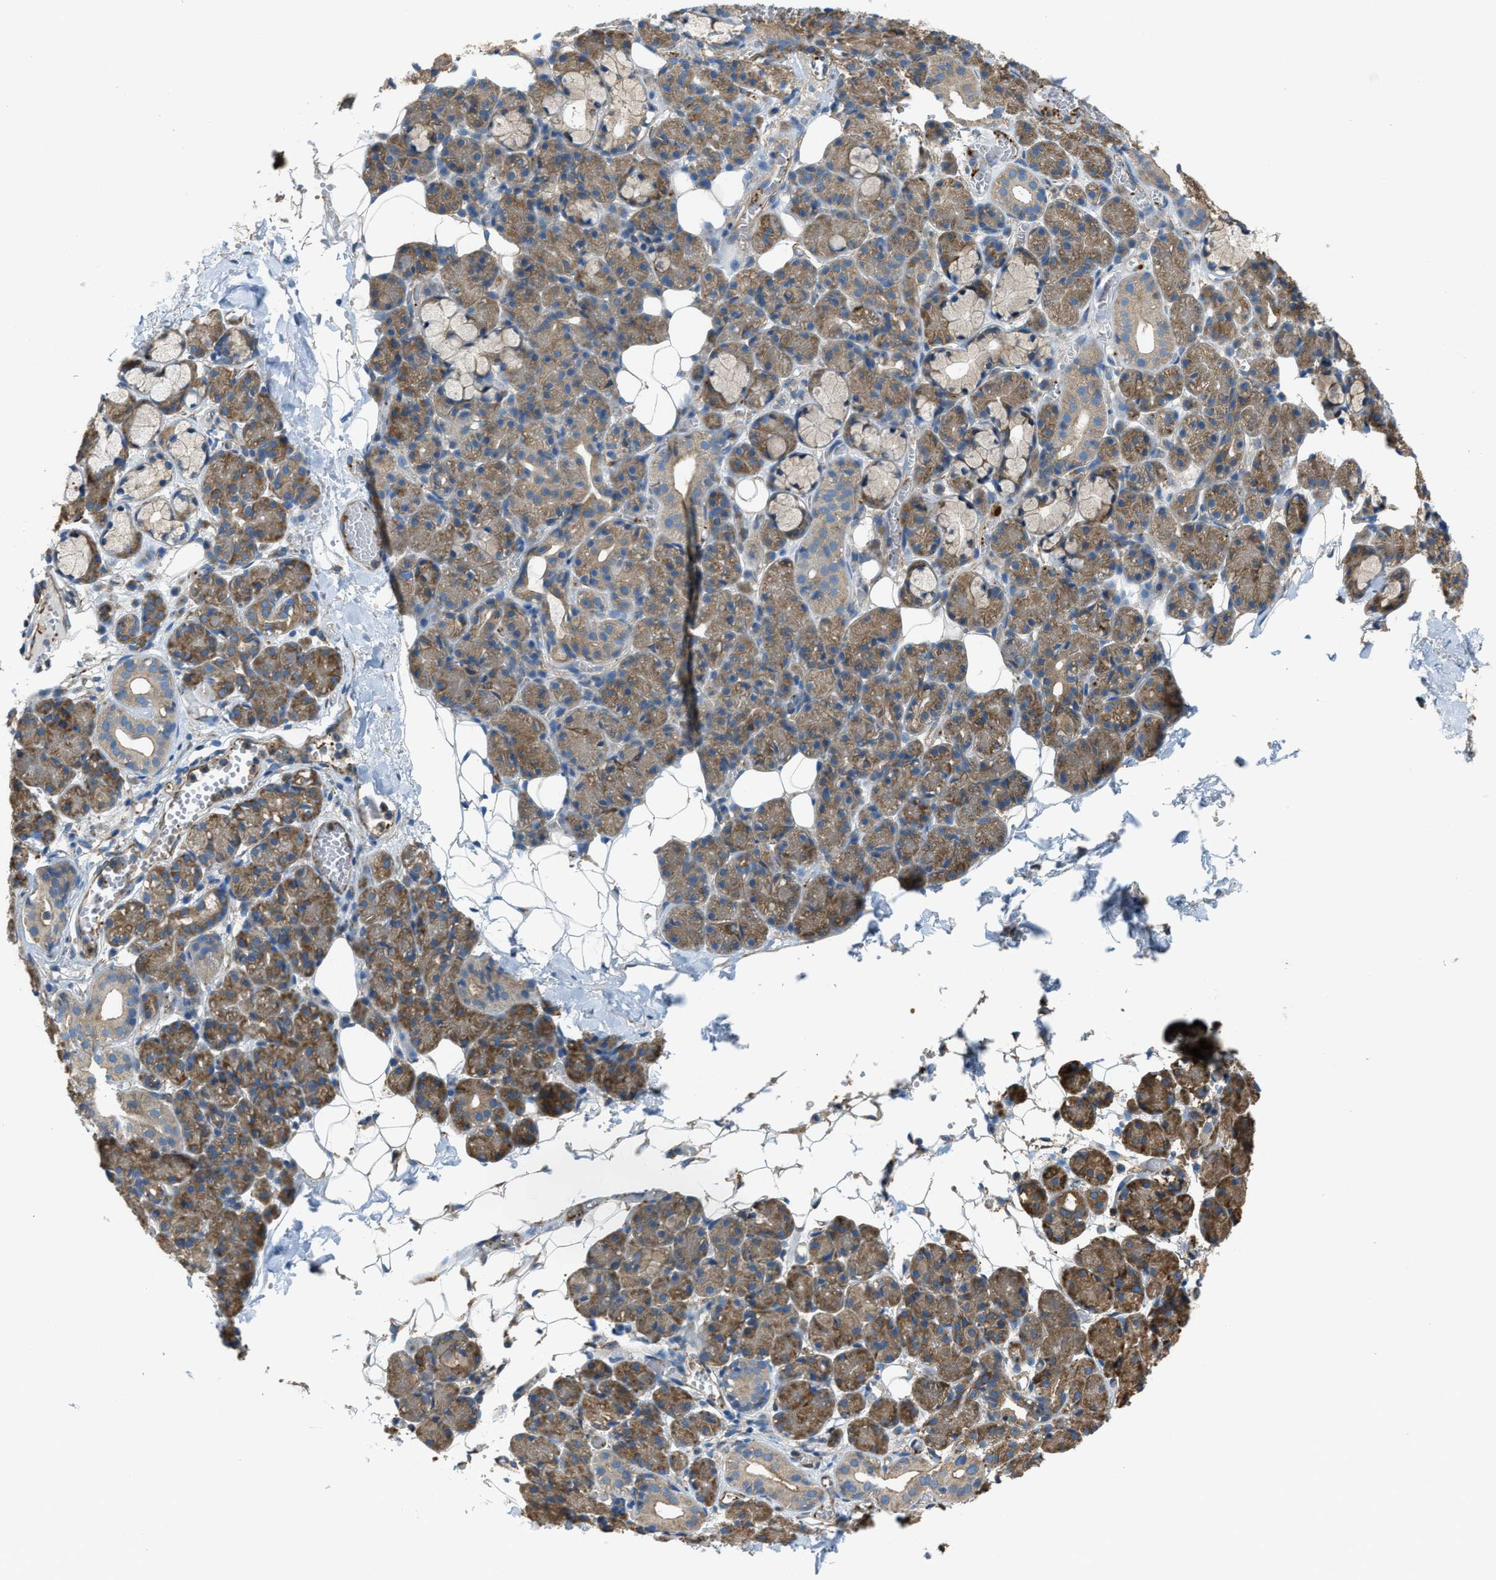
{"staining": {"intensity": "moderate", "quantity": ">75%", "location": "cytoplasmic/membranous"}, "tissue": "salivary gland", "cell_type": "Glandular cells", "image_type": "normal", "snomed": [{"axis": "morphology", "description": "Normal tissue, NOS"}, {"axis": "topography", "description": "Salivary gland"}], "caption": "A brown stain highlights moderate cytoplasmic/membranous positivity of a protein in glandular cells of unremarkable human salivary gland.", "gene": "TRPC1", "patient": {"sex": "male", "age": 63}}